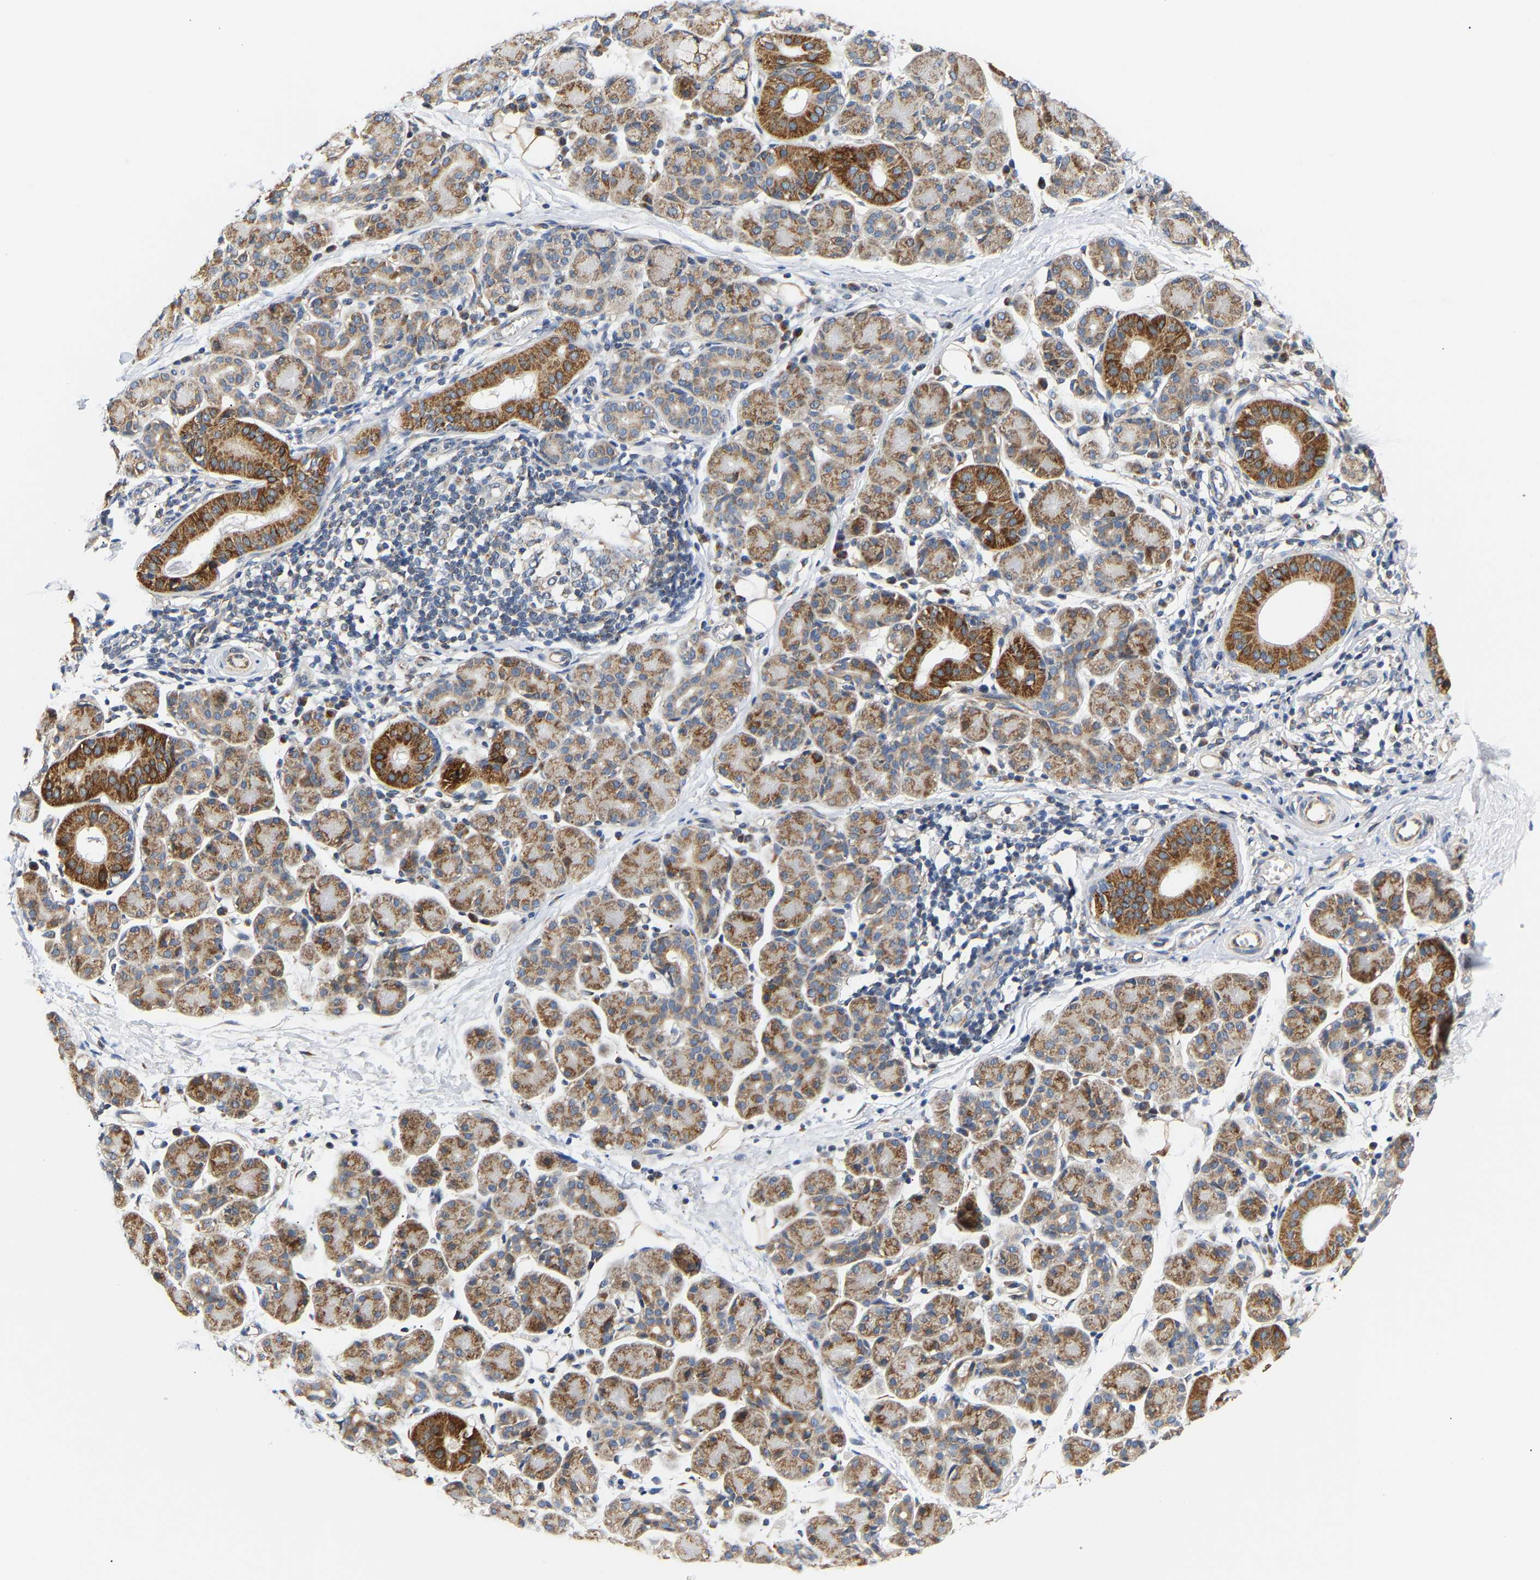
{"staining": {"intensity": "moderate", "quantity": "25%-75%", "location": "cytoplasmic/membranous"}, "tissue": "salivary gland", "cell_type": "Glandular cells", "image_type": "normal", "snomed": [{"axis": "morphology", "description": "Normal tissue, NOS"}, {"axis": "morphology", "description": "Inflammation, NOS"}, {"axis": "topography", "description": "Lymph node"}, {"axis": "topography", "description": "Salivary gland"}], "caption": "About 25%-75% of glandular cells in unremarkable salivary gland show moderate cytoplasmic/membranous protein staining as visualized by brown immunohistochemical staining.", "gene": "TMEM168", "patient": {"sex": "male", "age": 3}}